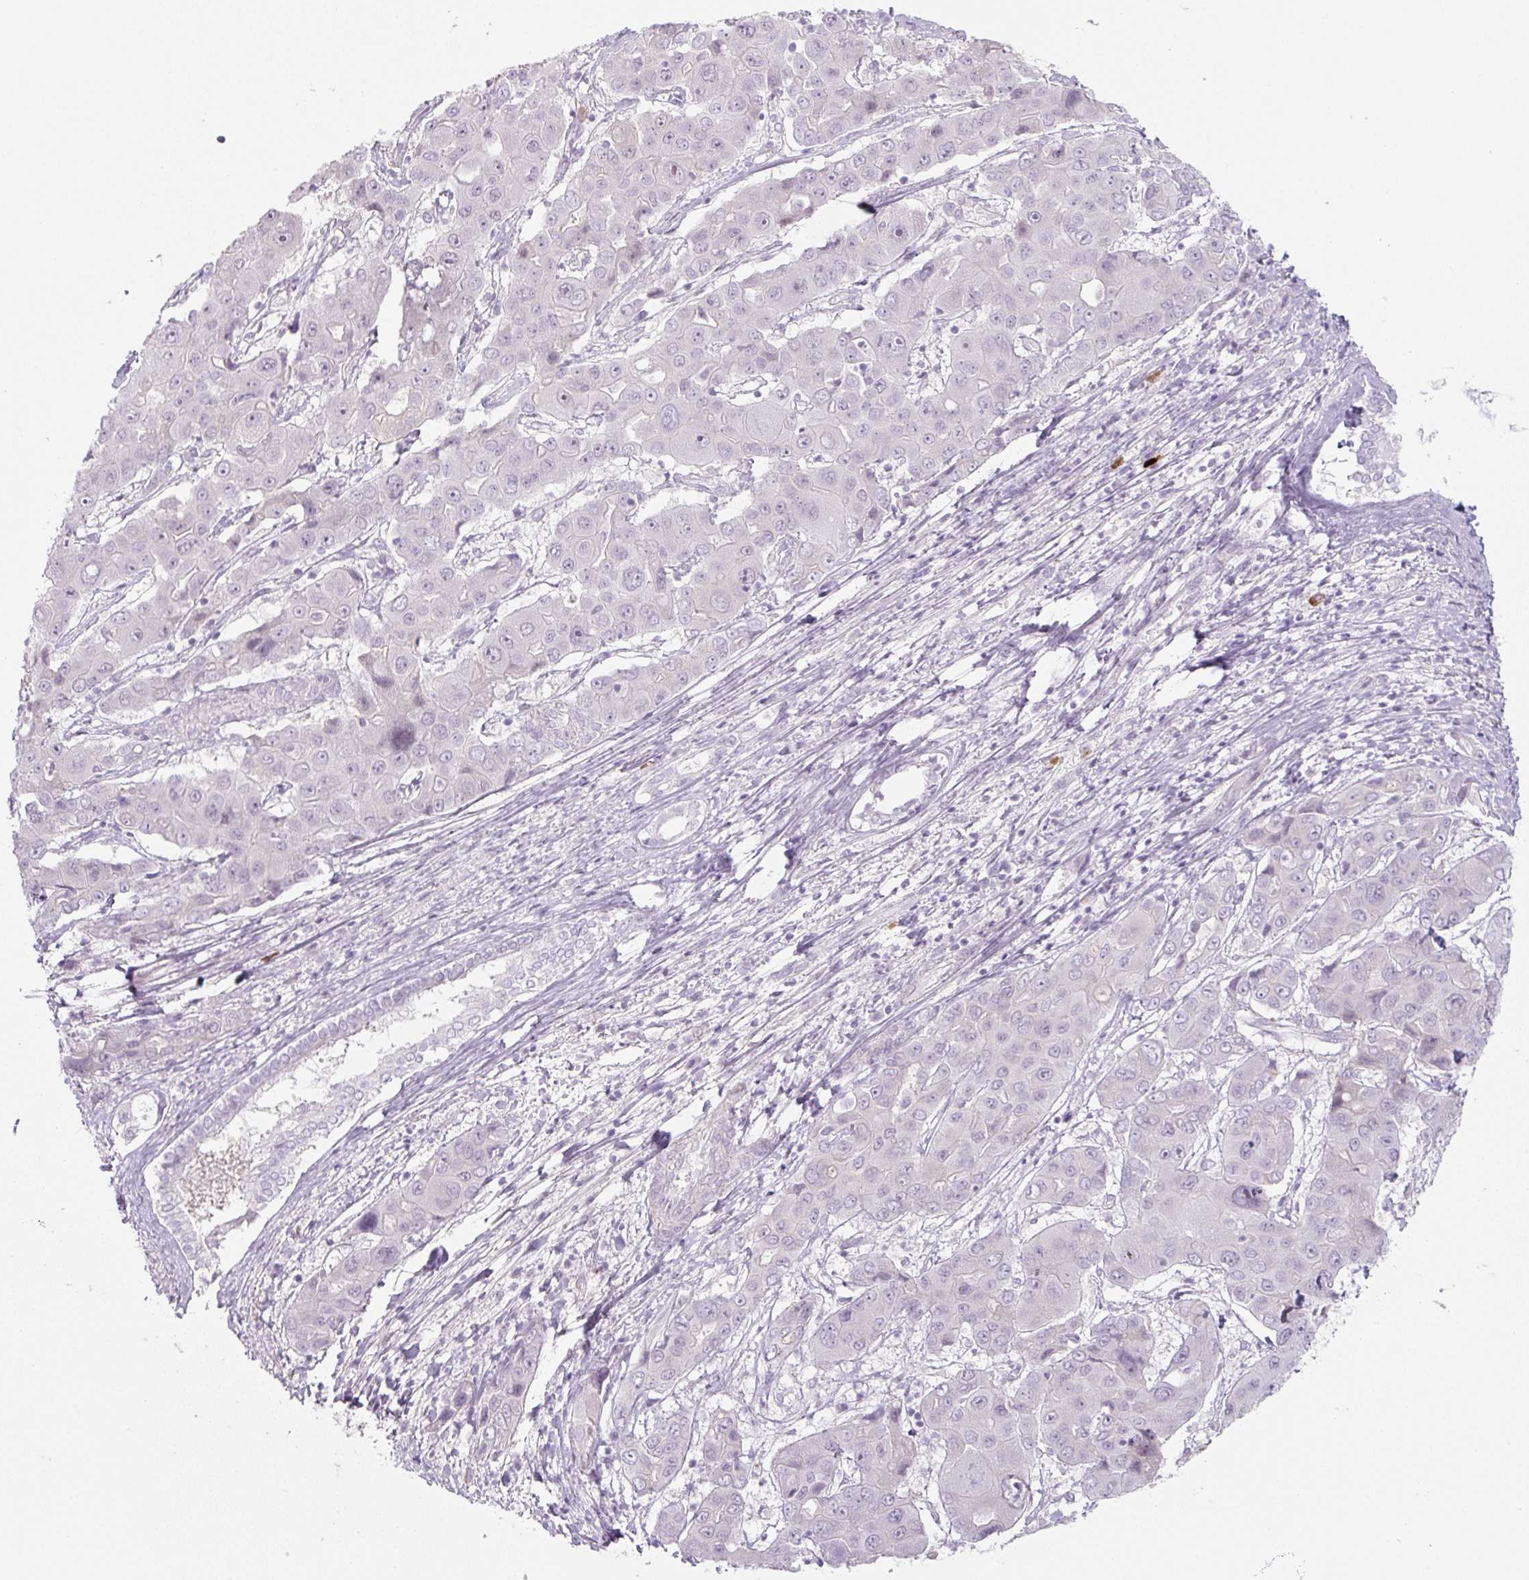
{"staining": {"intensity": "negative", "quantity": "none", "location": "none"}, "tissue": "liver cancer", "cell_type": "Tumor cells", "image_type": "cancer", "snomed": [{"axis": "morphology", "description": "Cholangiocarcinoma"}, {"axis": "topography", "description": "Liver"}], "caption": "Micrograph shows no protein expression in tumor cells of liver cancer tissue. (Brightfield microscopy of DAB (3,3'-diaminobenzidine) immunohistochemistry at high magnification).", "gene": "PRM1", "patient": {"sex": "male", "age": 67}}